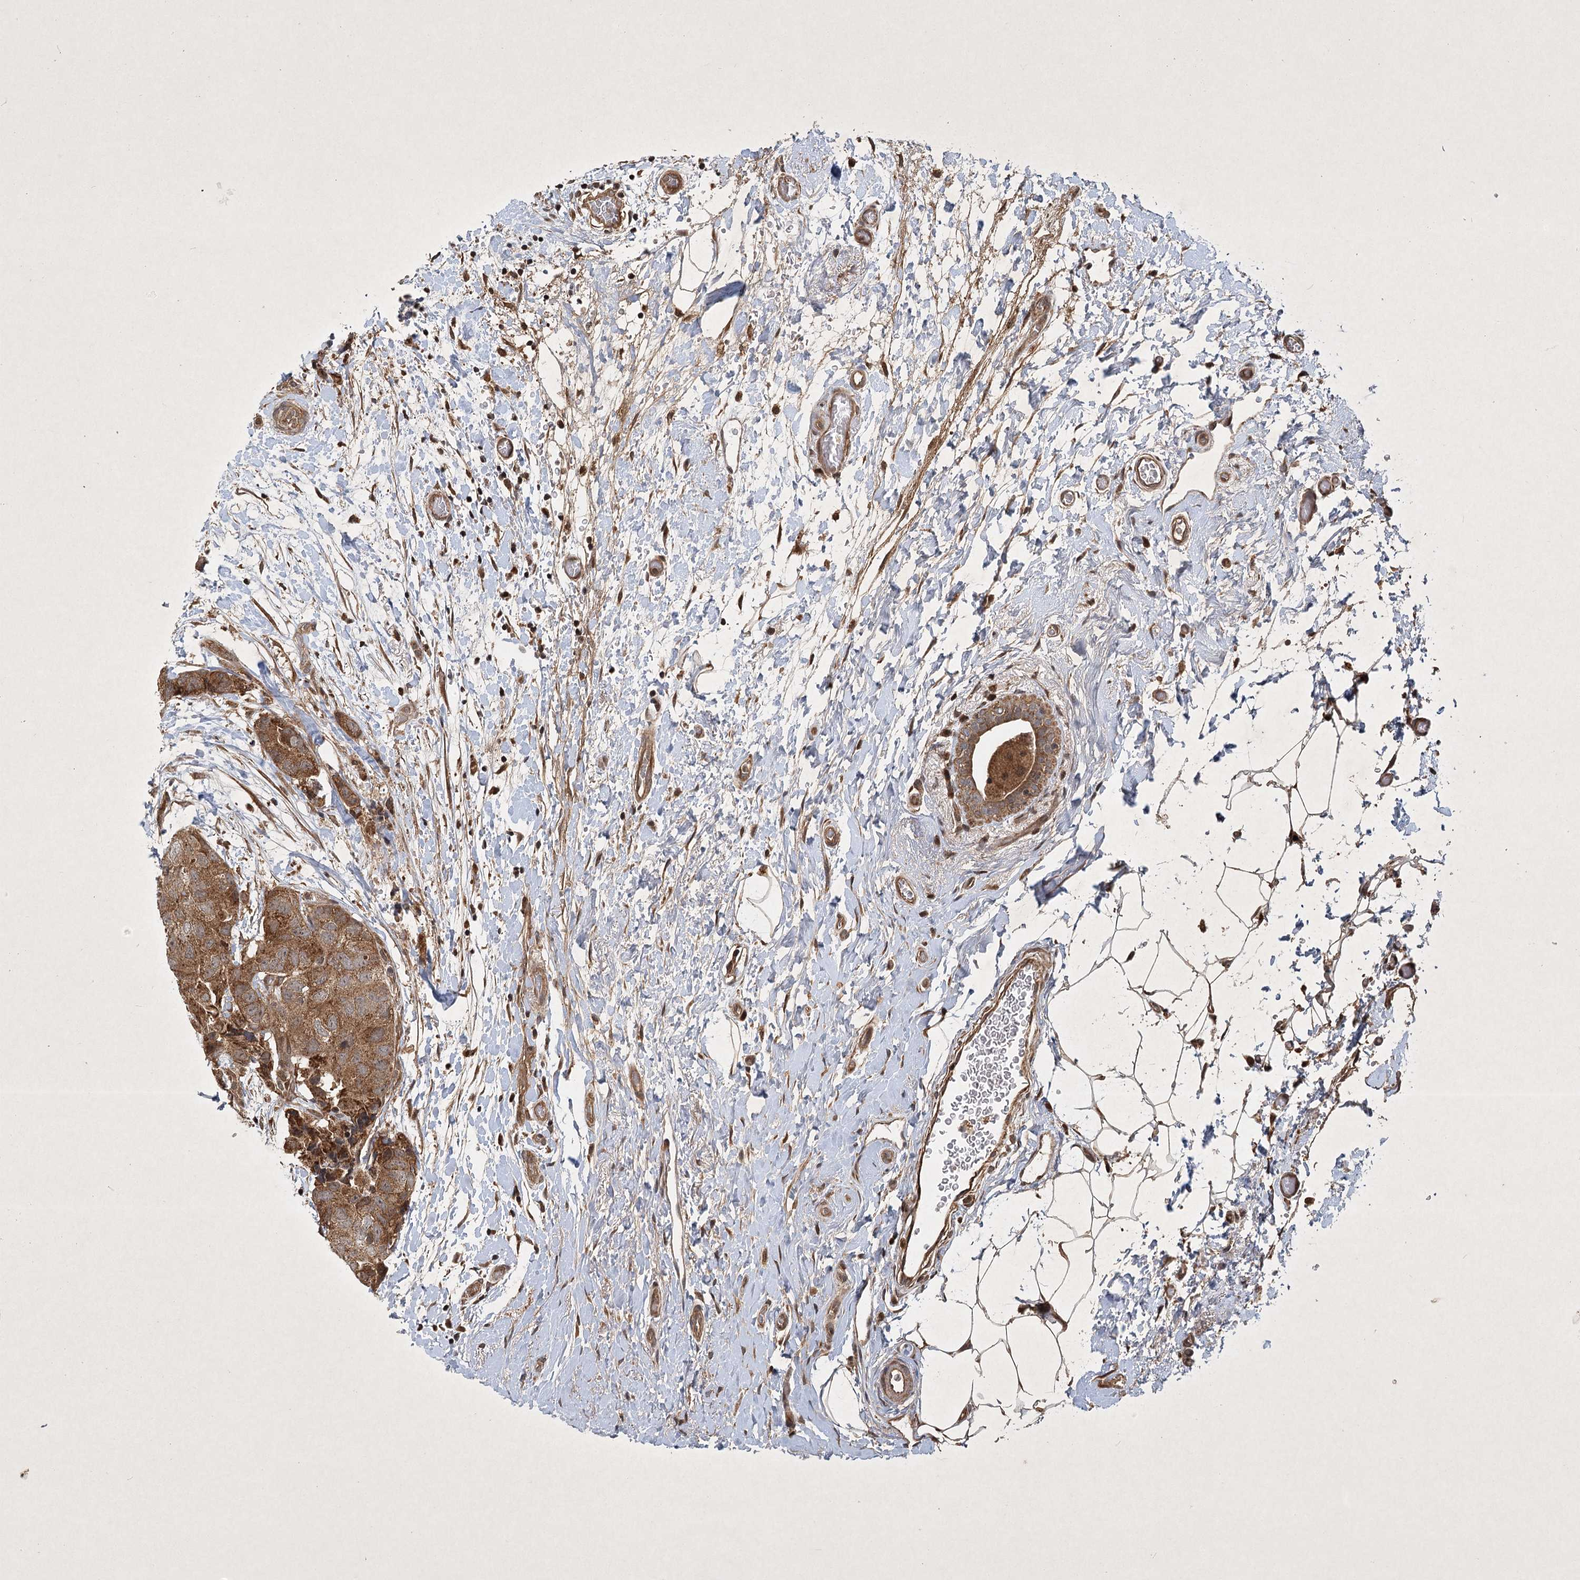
{"staining": {"intensity": "strong", "quantity": ">75%", "location": "cytoplasmic/membranous"}, "tissue": "breast cancer", "cell_type": "Tumor cells", "image_type": "cancer", "snomed": [{"axis": "morphology", "description": "Duct carcinoma"}, {"axis": "topography", "description": "Breast"}], "caption": "Immunohistochemistry (IHC) histopathology image of neoplastic tissue: human breast invasive ductal carcinoma stained using IHC exhibits high levels of strong protein expression localized specifically in the cytoplasmic/membranous of tumor cells, appearing as a cytoplasmic/membranous brown color.", "gene": "INSIG2", "patient": {"sex": "female", "age": 62}}